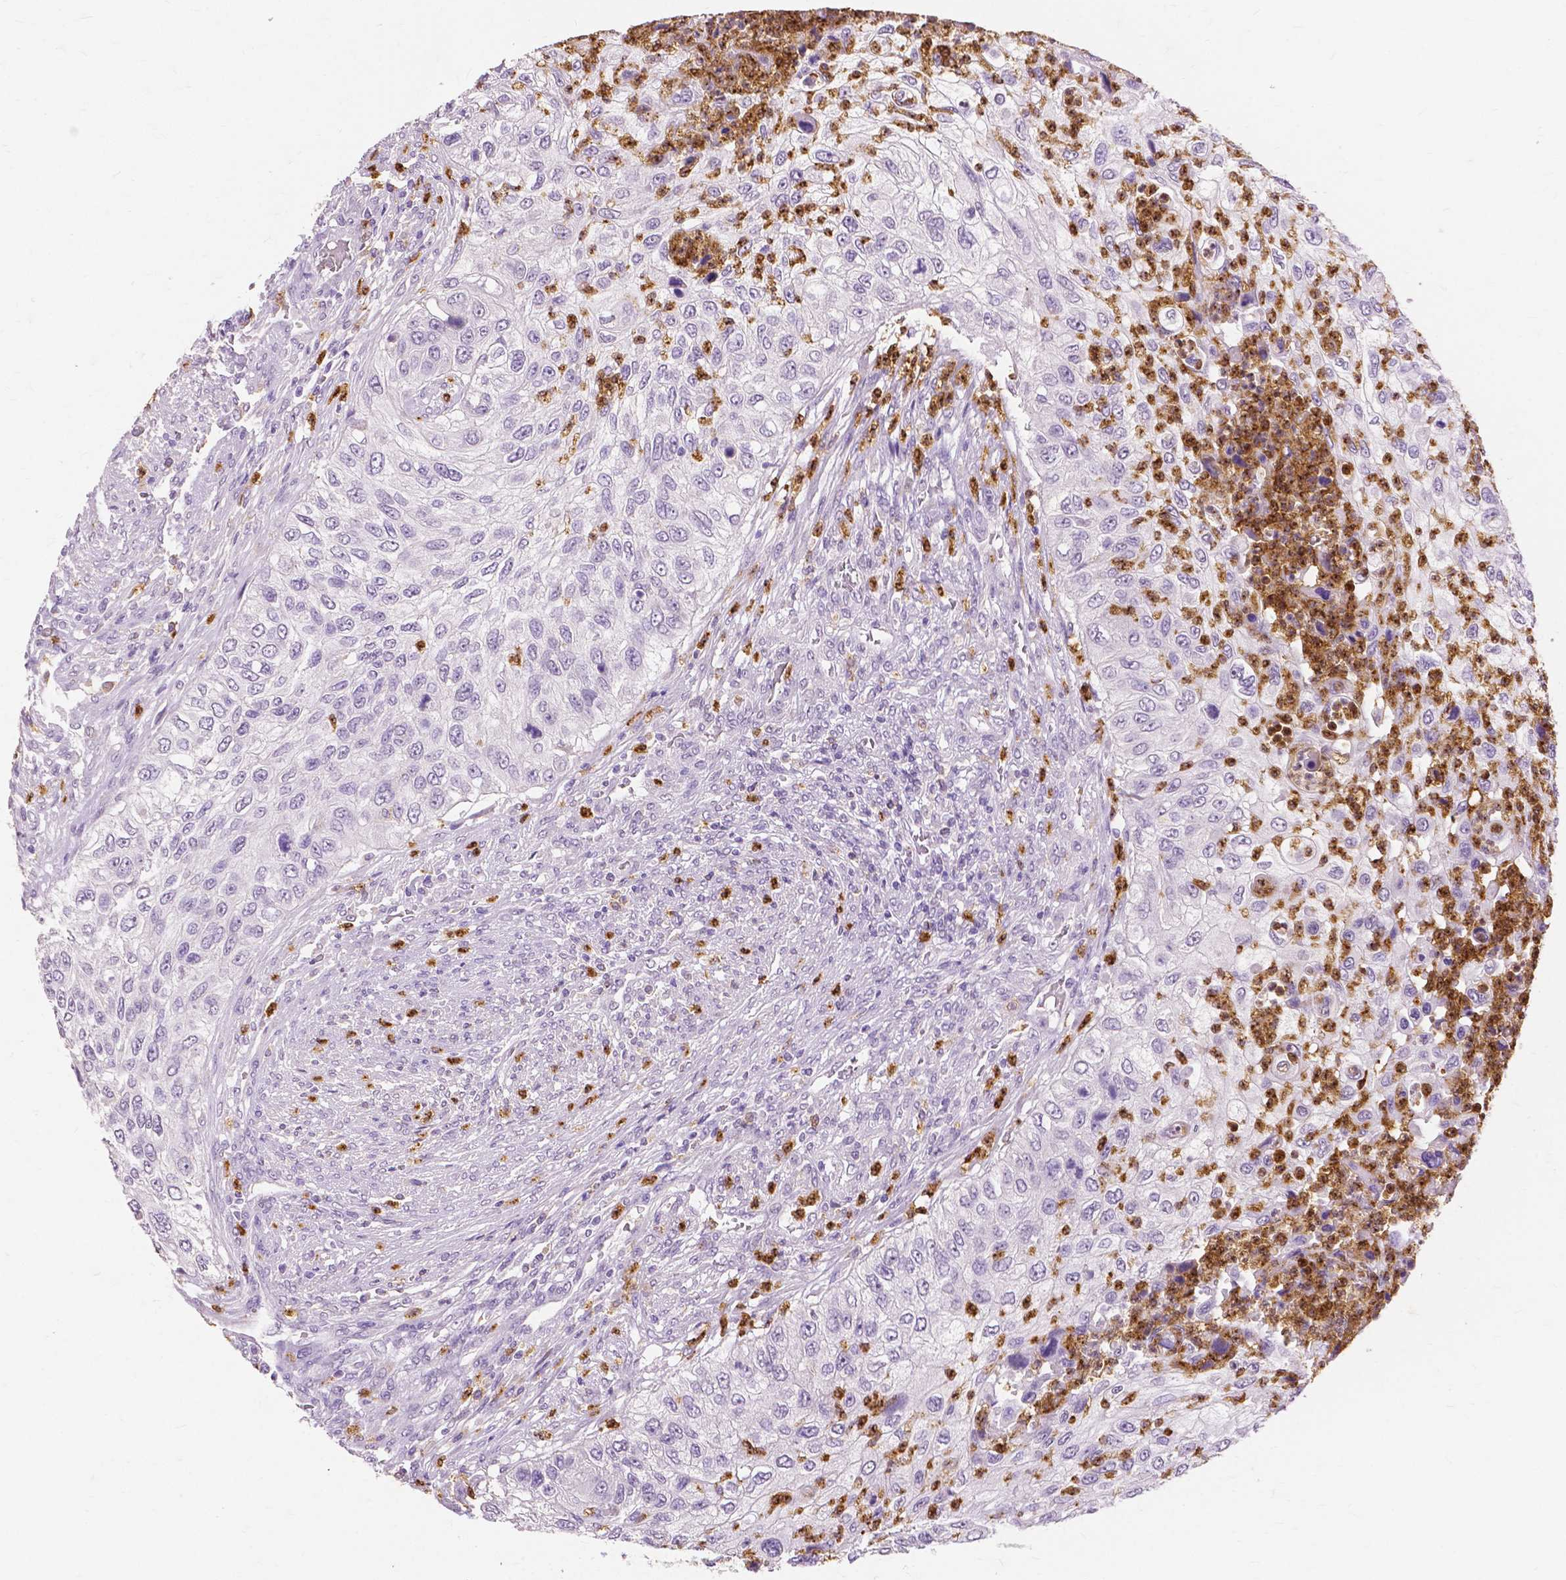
{"staining": {"intensity": "negative", "quantity": "none", "location": "none"}, "tissue": "urothelial cancer", "cell_type": "Tumor cells", "image_type": "cancer", "snomed": [{"axis": "morphology", "description": "Urothelial carcinoma, High grade"}, {"axis": "topography", "description": "Urinary bladder"}], "caption": "An immunohistochemistry (IHC) micrograph of urothelial cancer is shown. There is no staining in tumor cells of urothelial cancer.", "gene": "CXCR2", "patient": {"sex": "female", "age": 60}}